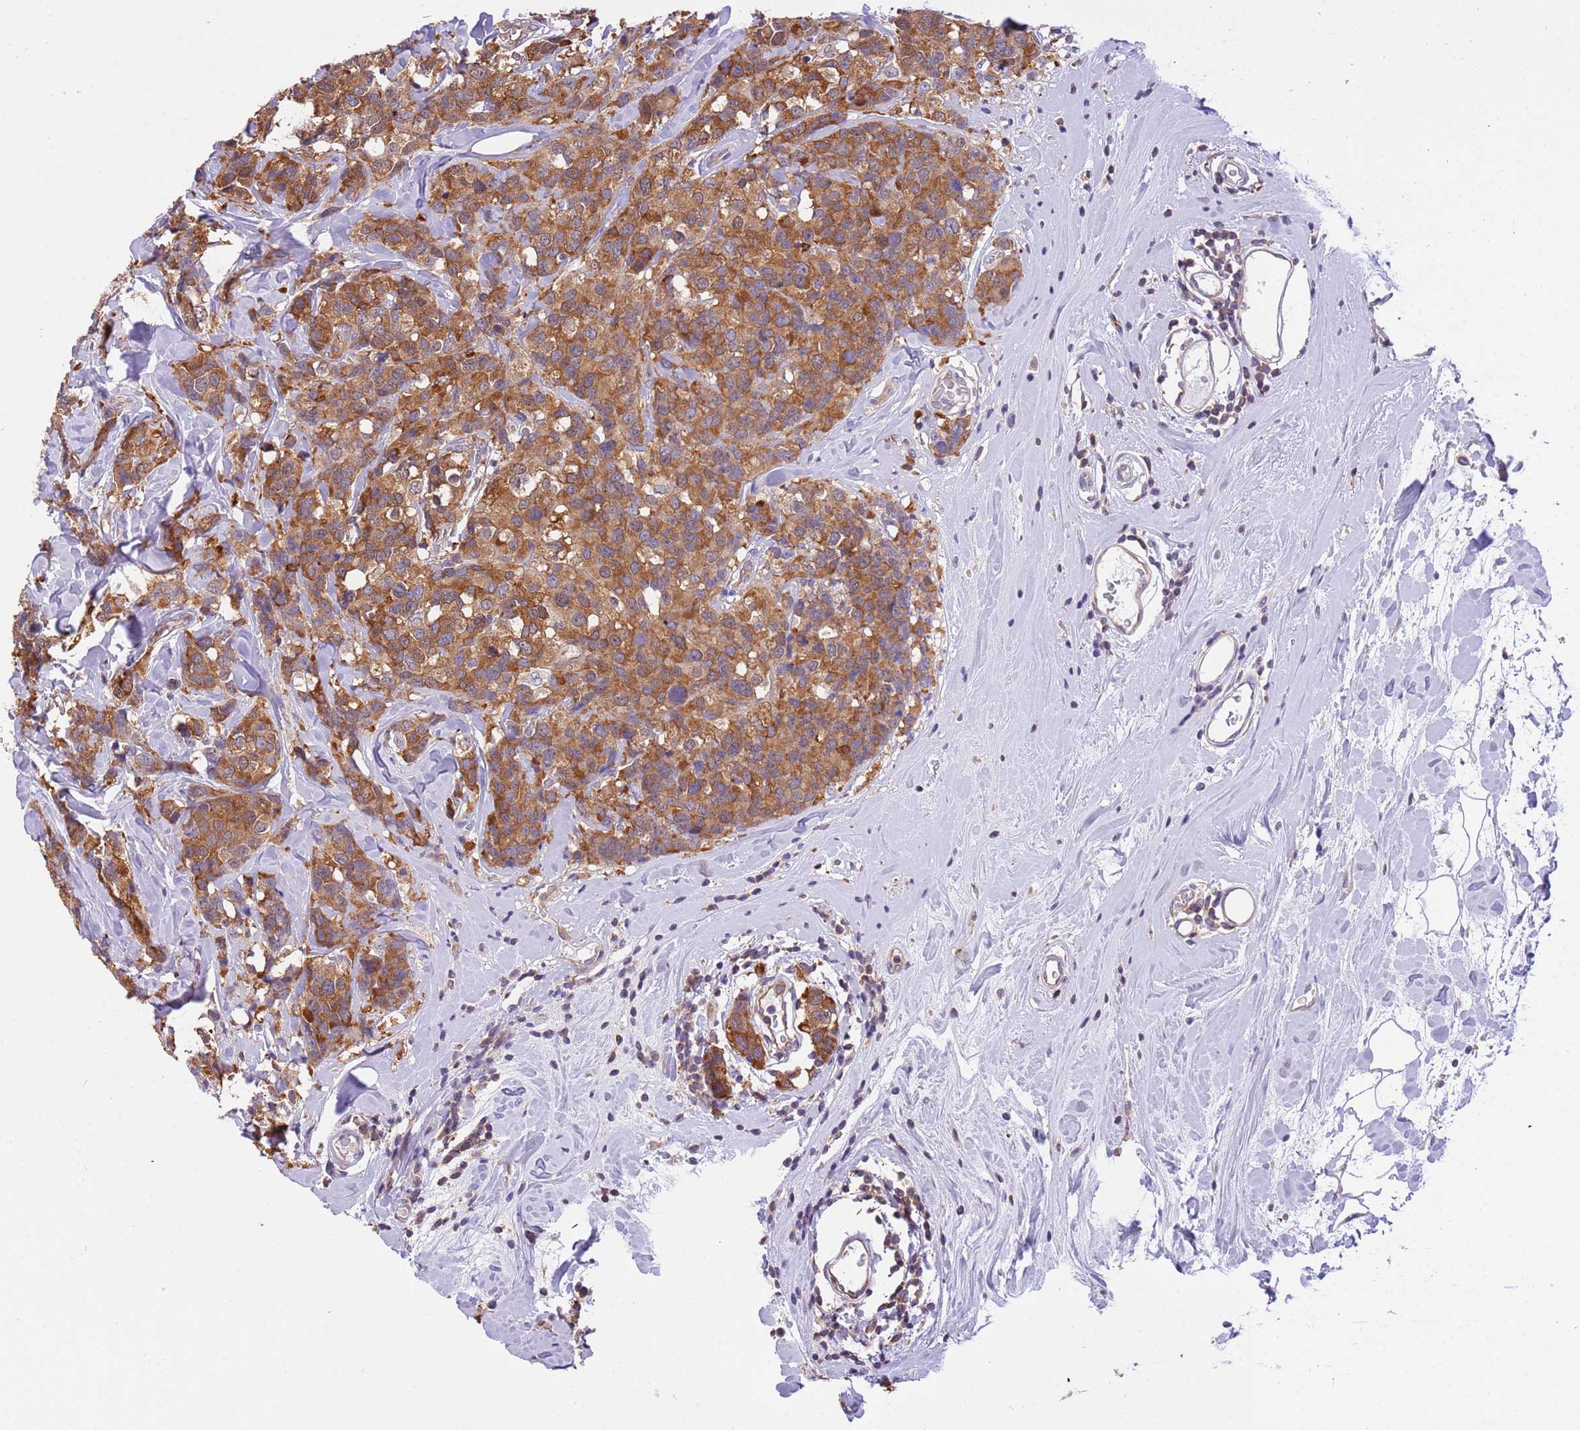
{"staining": {"intensity": "strong", "quantity": ">75%", "location": "cytoplasmic/membranous"}, "tissue": "breast cancer", "cell_type": "Tumor cells", "image_type": "cancer", "snomed": [{"axis": "morphology", "description": "Lobular carcinoma"}, {"axis": "topography", "description": "Breast"}], "caption": "This micrograph displays immunohistochemistry staining of breast cancer (lobular carcinoma), with high strong cytoplasmic/membranous positivity in about >75% of tumor cells.", "gene": "STIP1", "patient": {"sex": "female", "age": 59}}